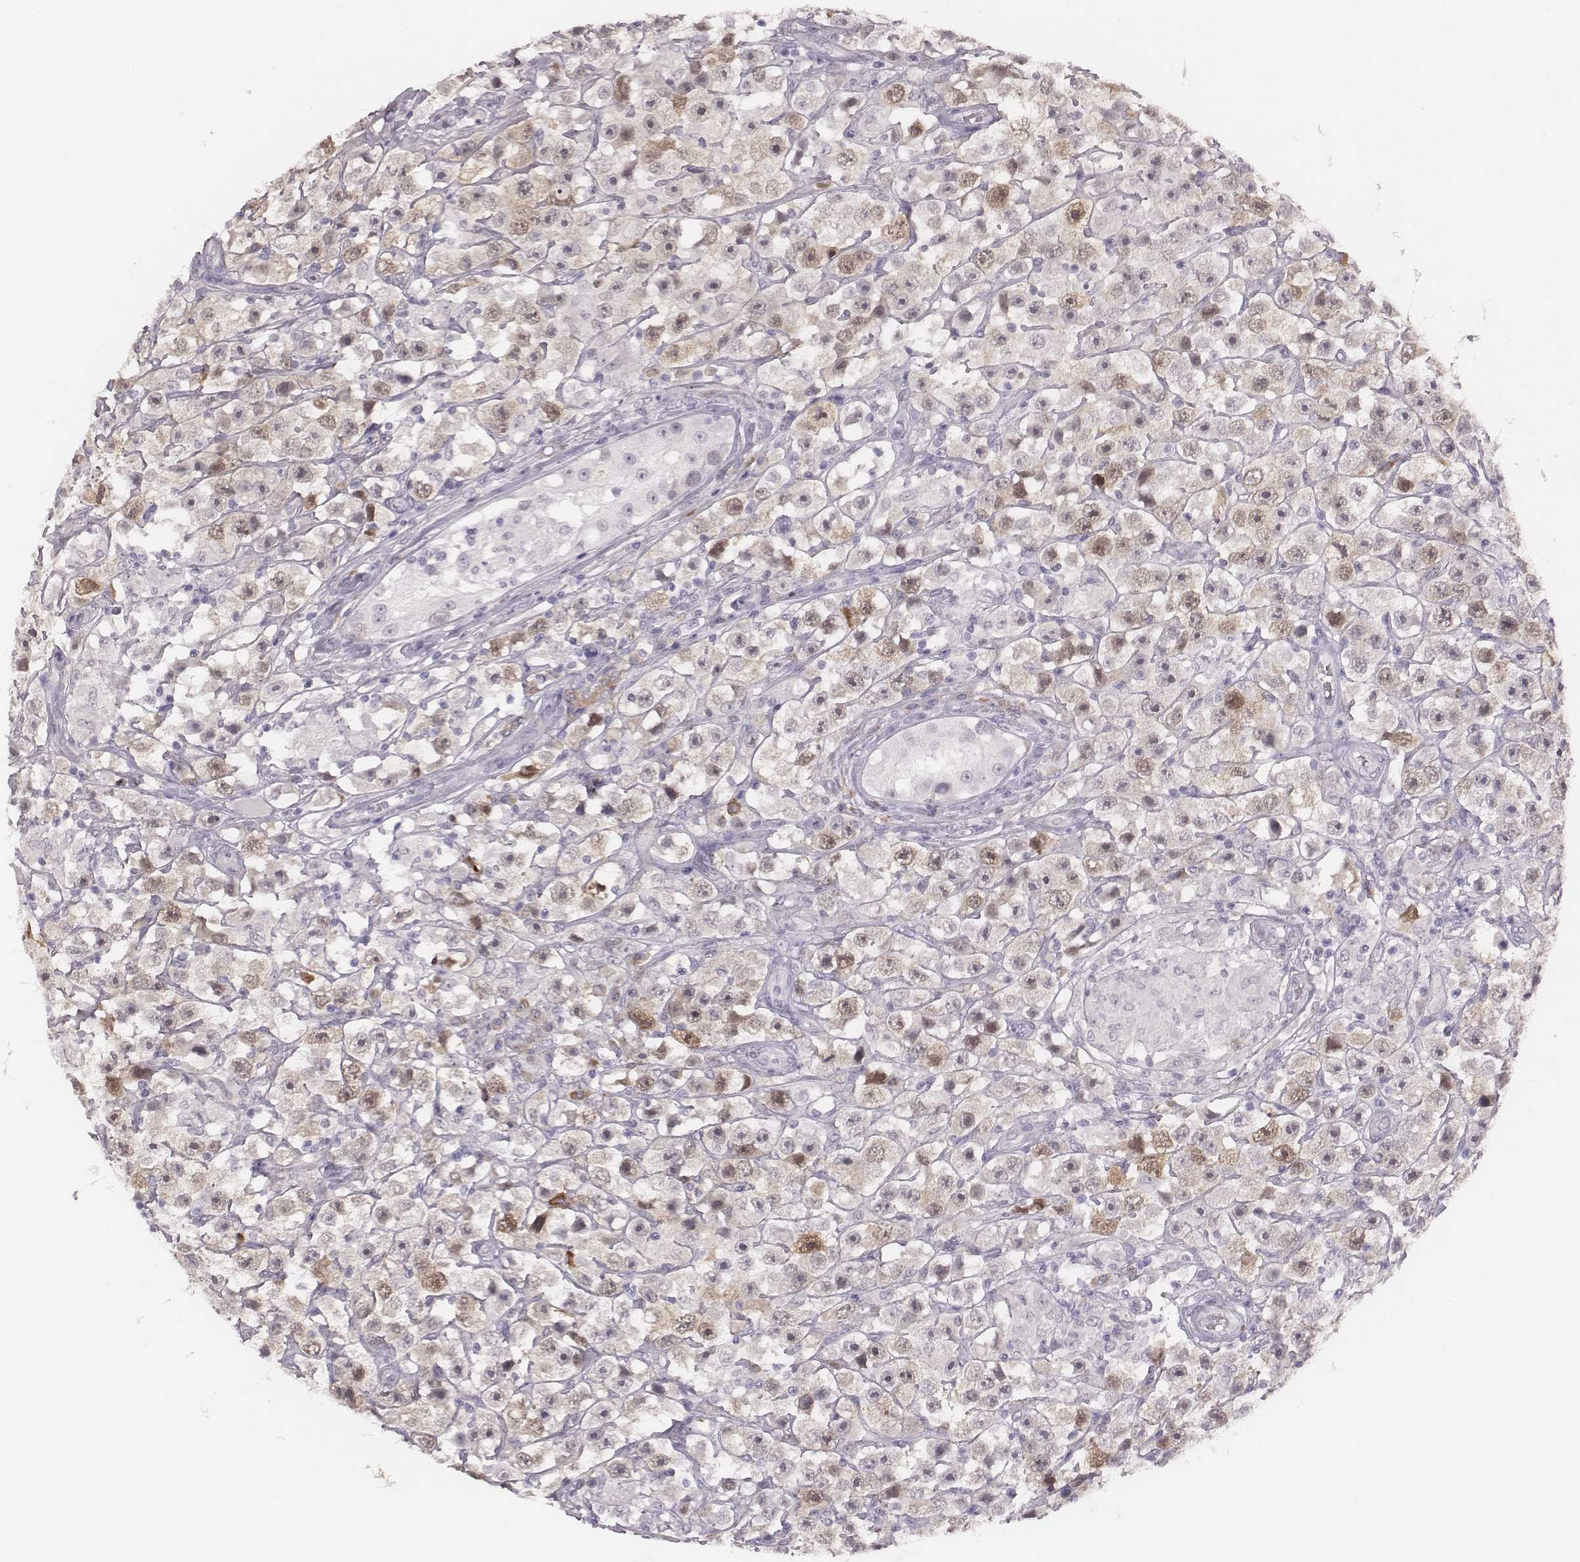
{"staining": {"intensity": "moderate", "quantity": "<25%", "location": "cytoplasmic/membranous"}, "tissue": "testis cancer", "cell_type": "Tumor cells", "image_type": "cancer", "snomed": [{"axis": "morphology", "description": "Seminoma, NOS"}, {"axis": "topography", "description": "Testis"}], "caption": "The photomicrograph demonstrates a brown stain indicating the presence of a protein in the cytoplasmic/membranous of tumor cells in testis seminoma.", "gene": "PBK", "patient": {"sex": "male", "age": 45}}